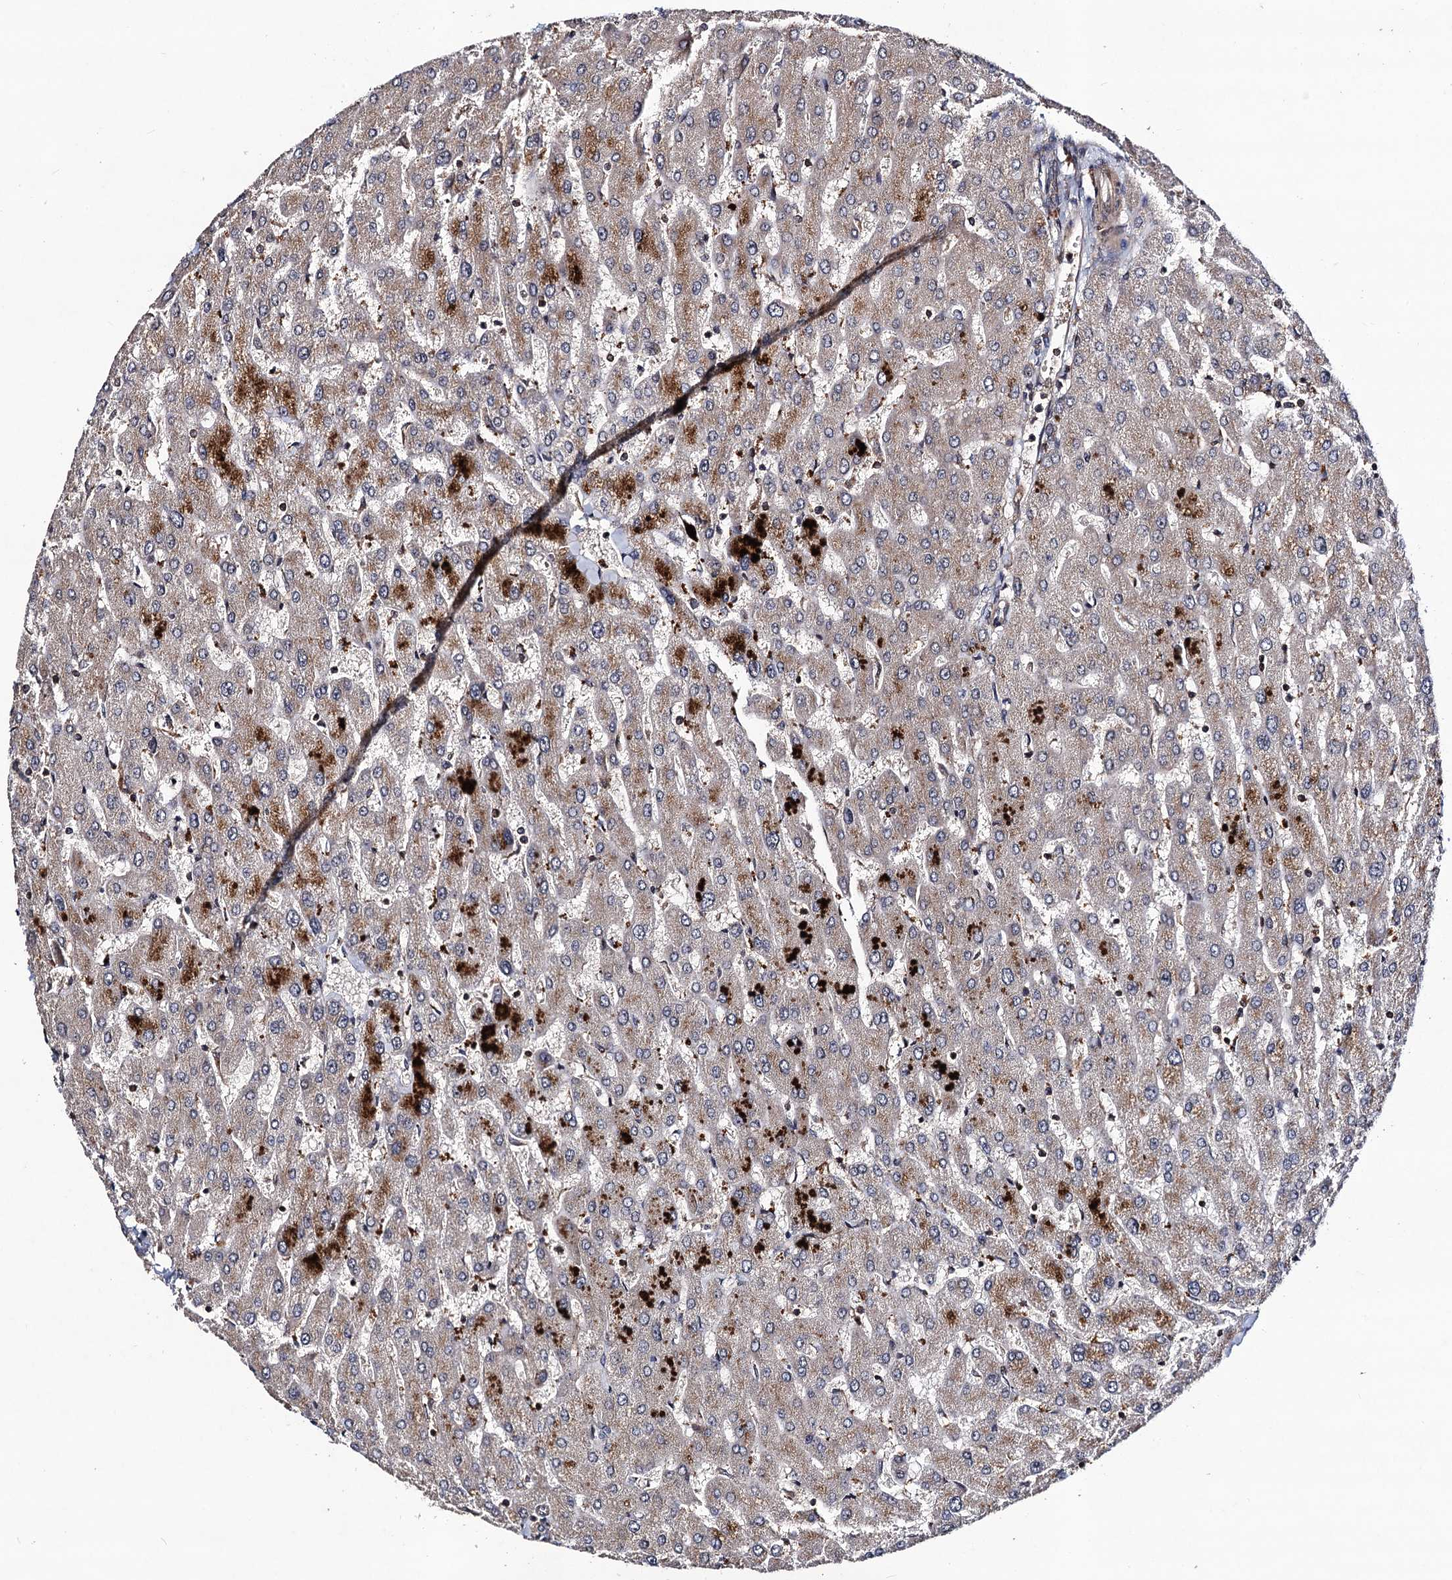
{"staining": {"intensity": "weak", "quantity": ">75%", "location": "cytoplasmic/membranous"}, "tissue": "liver", "cell_type": "Cholangiocytes", "image_type": "normal", "snomed": [{"axis": "morphology", "description": "Normal tissue, NOS"}, {"axis": "topography", "description": "Liver"}], "caption": "Protein expression analysis of benign liver exhibits weak cytoplasmic/membranous expression in approximately >75% of cholangiocytes.", "gene": "KXD1", "patient": {"sex": "male", "age": 55}}